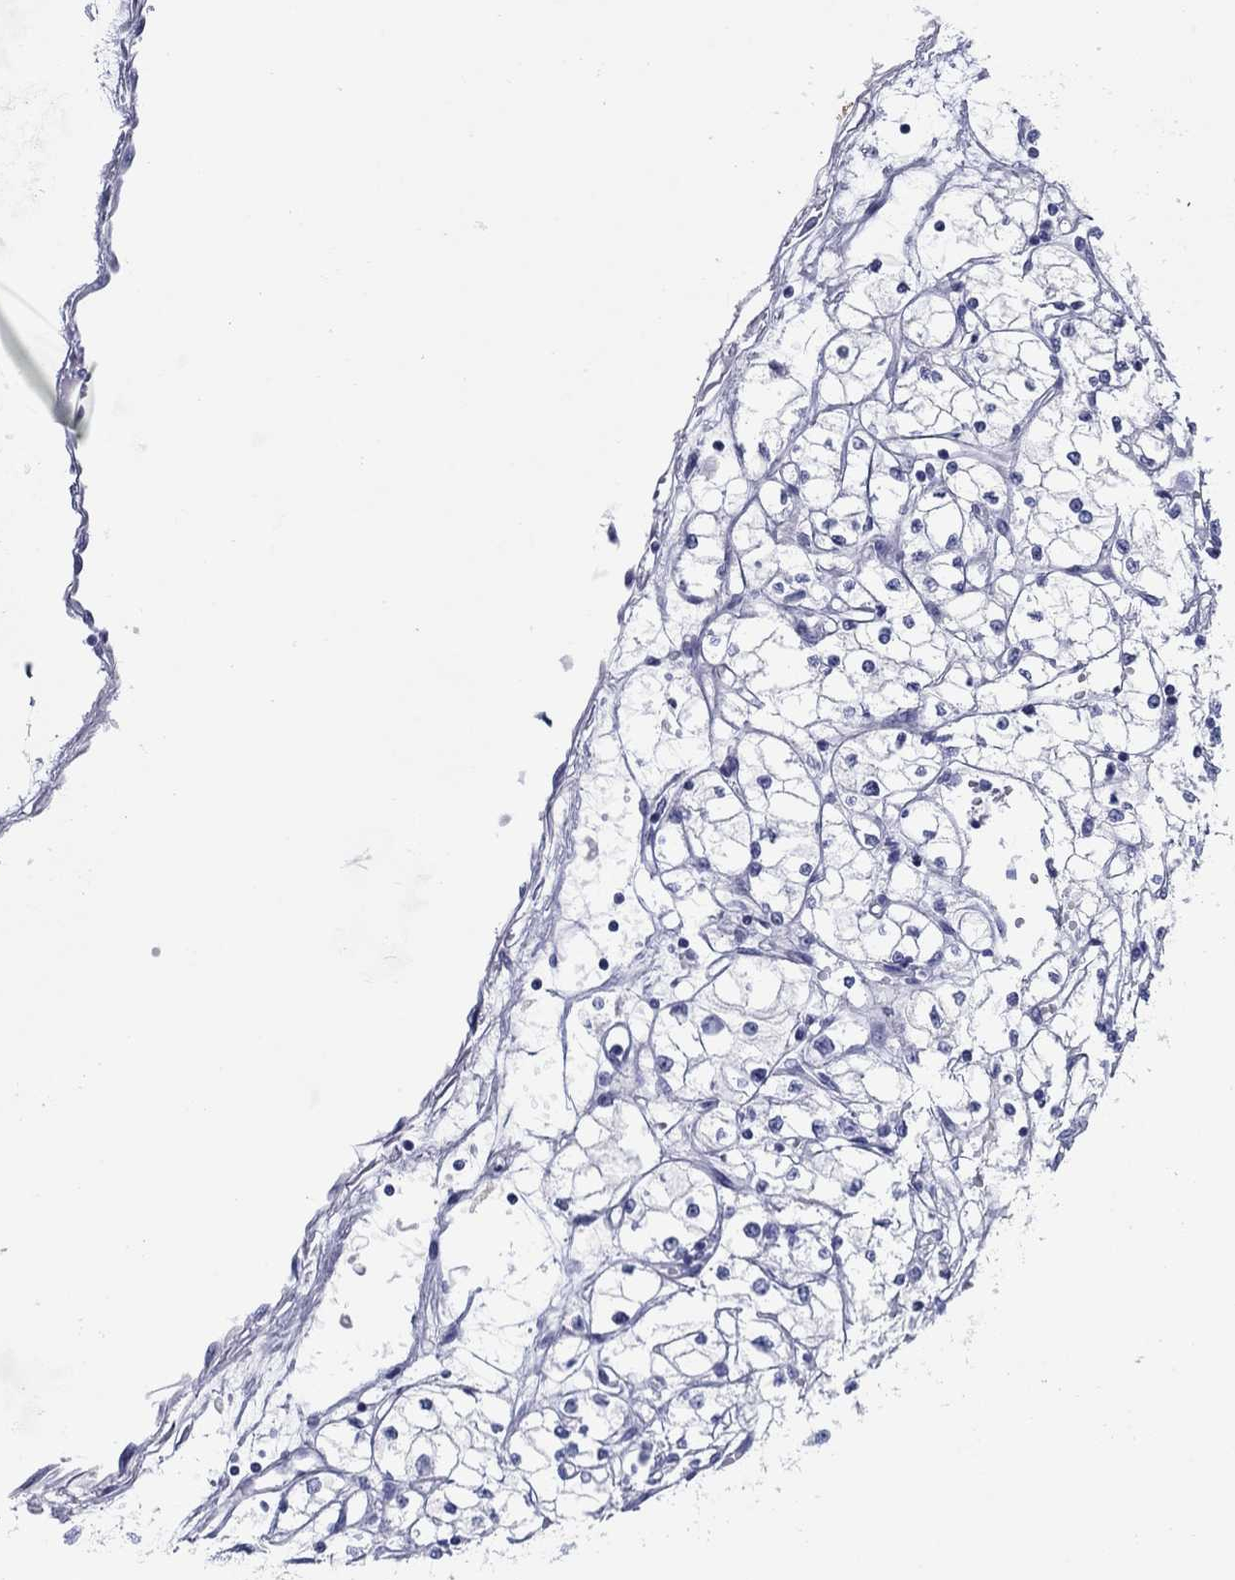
{"staining": {"intensity": "negative", "quantity": "none", "location": "none"}, "tissue": "renal cancer", "cell_type": "Tumor cells", "image_type": "cancer", "snomed": [{"axis": "morphology", "description": "Adenocarcinoma, NOS"}, {"axis": "topography", "description": "Kidney"}], "caption": "Renal adenocarcinoma stained for a protein using immunohistochemistry shows no positivity tumor cells.", "gene": "ATP4A", "patient": {"sex": "male", "age": 67}}